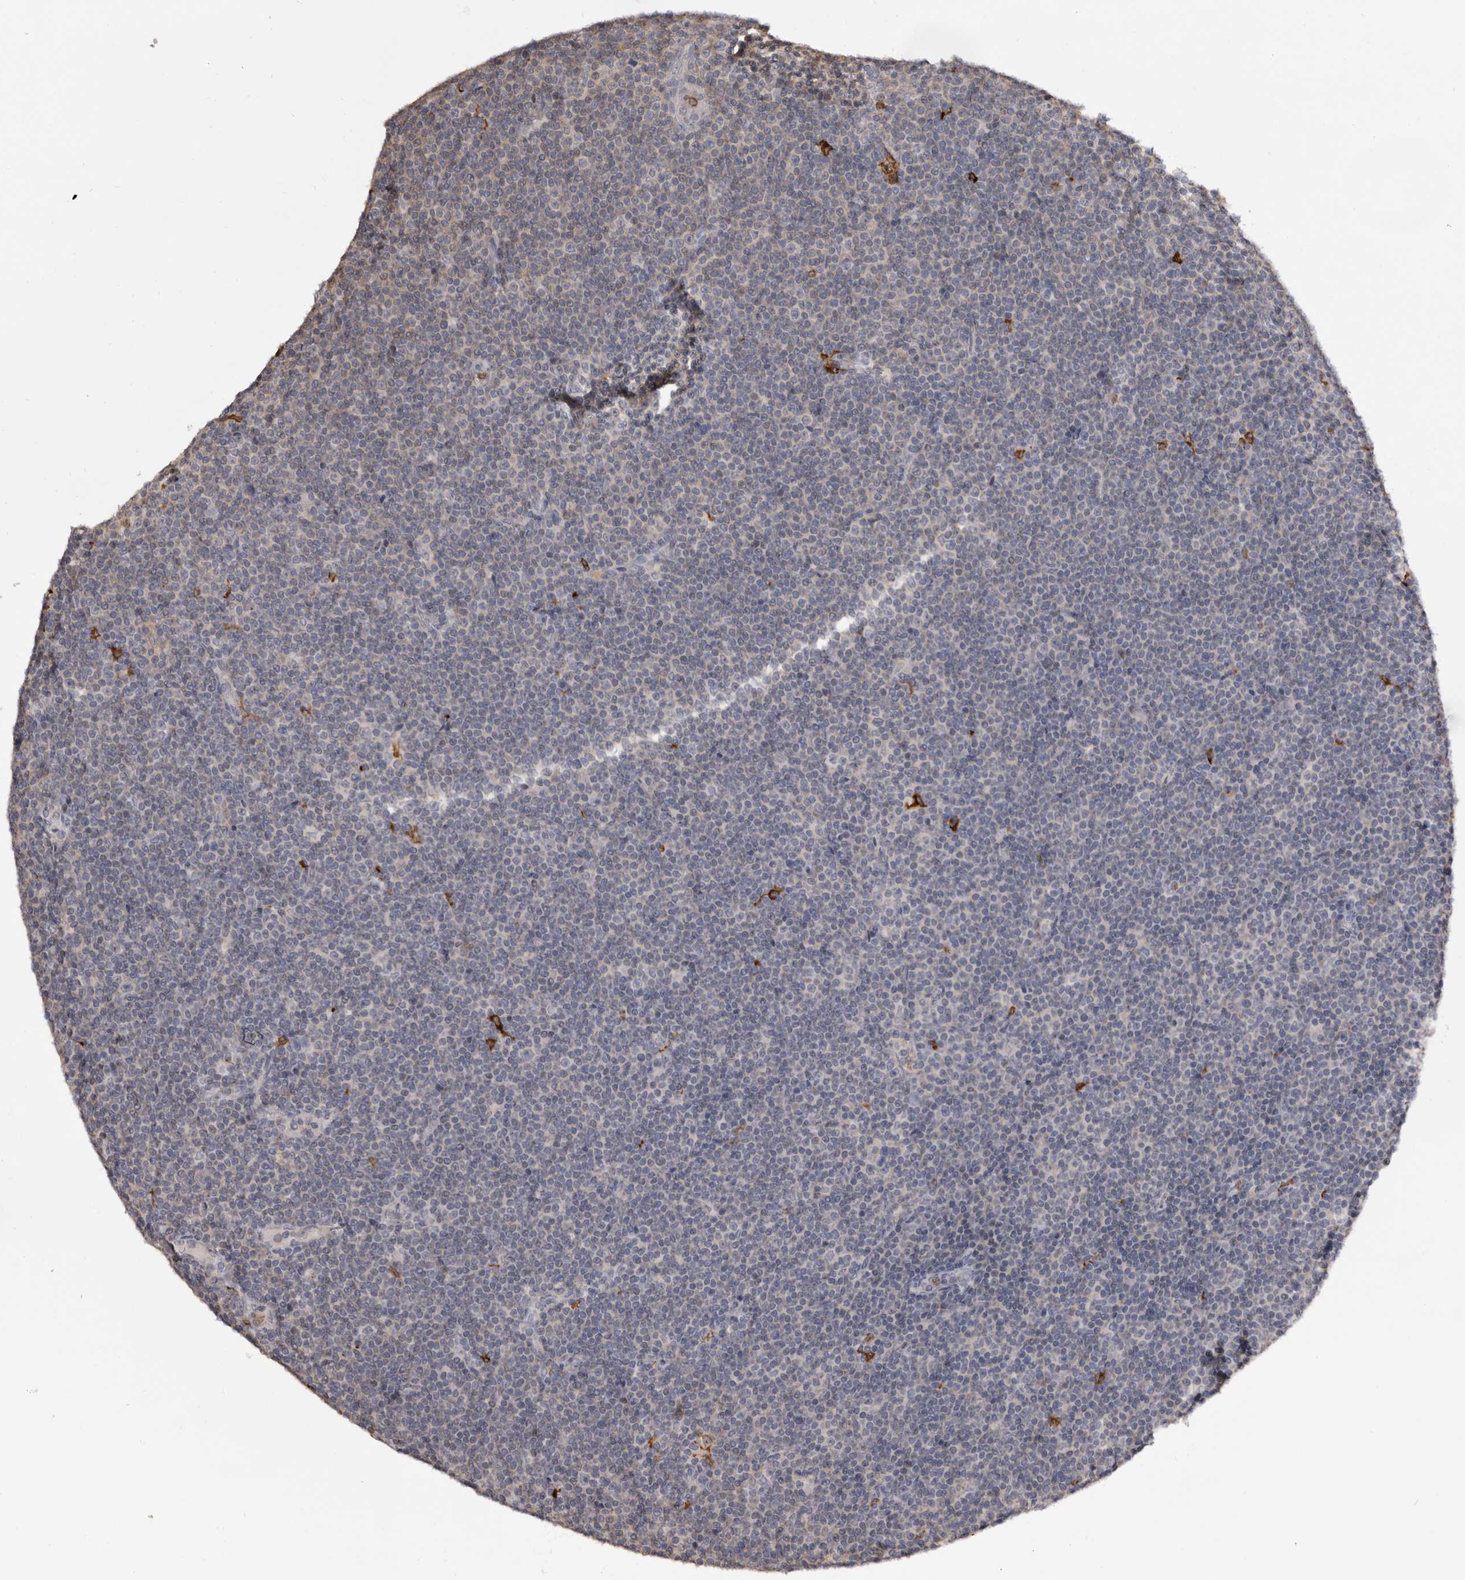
{"staining": {"intensity": "negative", "quantity": "none", "location": "none"}, "tissue": "lymphoma", "cell_type": "Tumor cells", "image_type": "cancer", "snomed": [{"axis": "morphology", "description": "Malignant lymphoma, non-Hodgkin's type, Low grade"}, {"axis": "topography", "description": "Lymph node"}], "caption": "A histopathology image of lymphoma stained for a protein reveals no brown staining in tumor cells.", "gene": "TNNI1", "patient": {"sex": "female", "age": 67}}